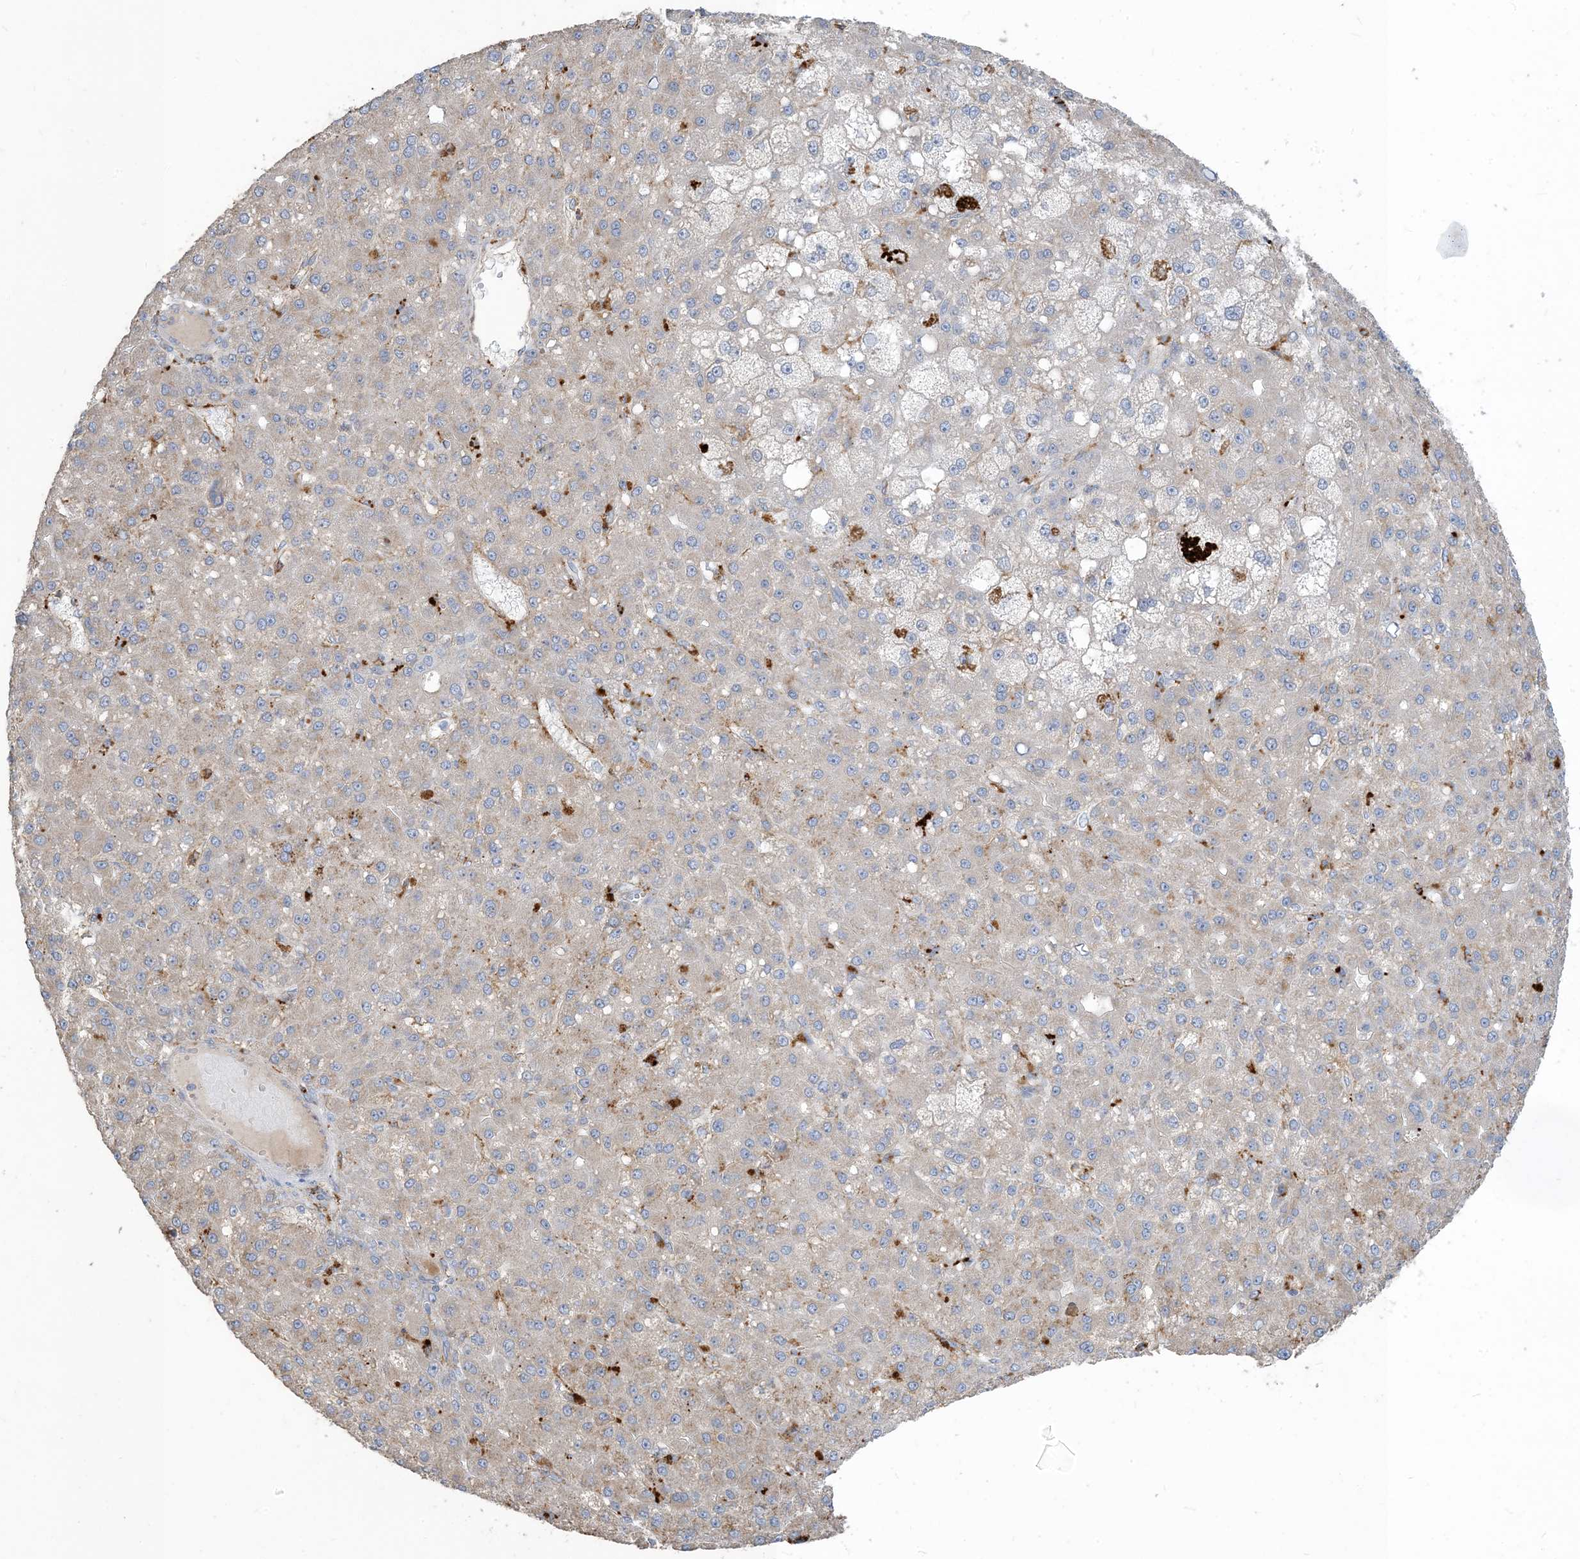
{"staining": {"intensity": "weak", "quantity": "<25%", "location": "cytoplasmic/membranous"}, "tissue": "liver cancer", "cell_type": "Tumor cells", "image_type": "cancer", "snomed": [{"axis": "morphology", "description": "Carcinoma, Hepatocellular, NOS"}, {"axis": "topography", "description": "Liver"}], "caption": "Human liver cancer stained for a protein using immunohistochemistry (IHC) exhibits no expression in tumor cells.", "gene": "PEAR1", "patient": {"sex": "male", "age": 67}}